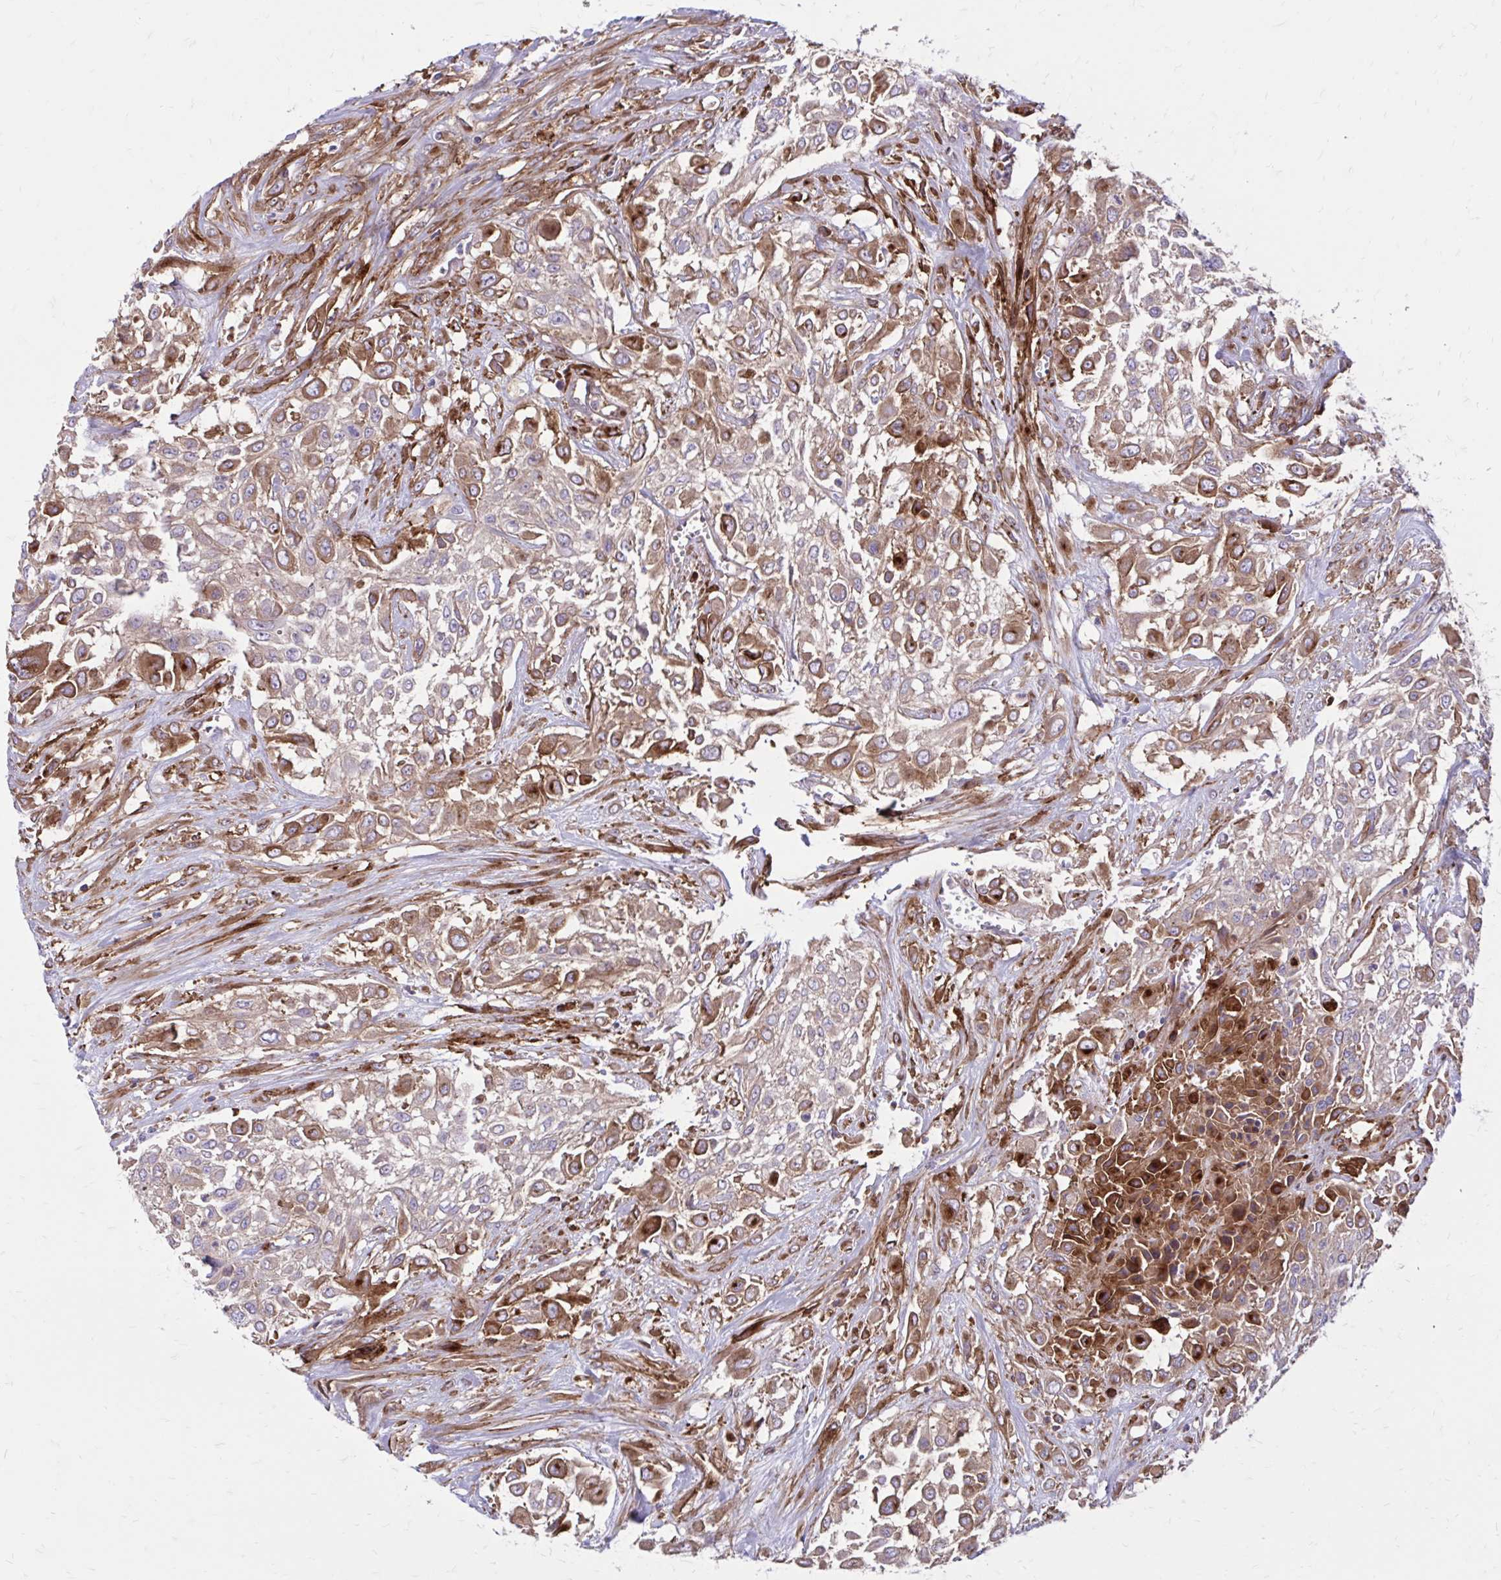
{"staining": {"intensity": "moderate", "quantity": "25%-75%", "location": "cytoplasmic/membranous"}, "tissue": "urothelial cancer", "cell_type": "Tumor cells", "image_type": "cancer", "snomed": [{"axis": "morphology", "description": "Urothelial carcinoma, High grade"}, {"axis": "topography", "description": "Urinary bladder"}], "caption": "Immunohistochemical staining of urothelial cancer exhibits medium levels of moderate cytoplasmic/membranous positivity in approximately 25%-75% of tumor cells. The protein of interest is stained brown, and the nuclei are stained in blue (DAB (3,3'-diaminobenzidine) IHC with brightfield microscopy, high magnification).", "gene": "FAP", "patient": {"sex": "male", "age": 57}}